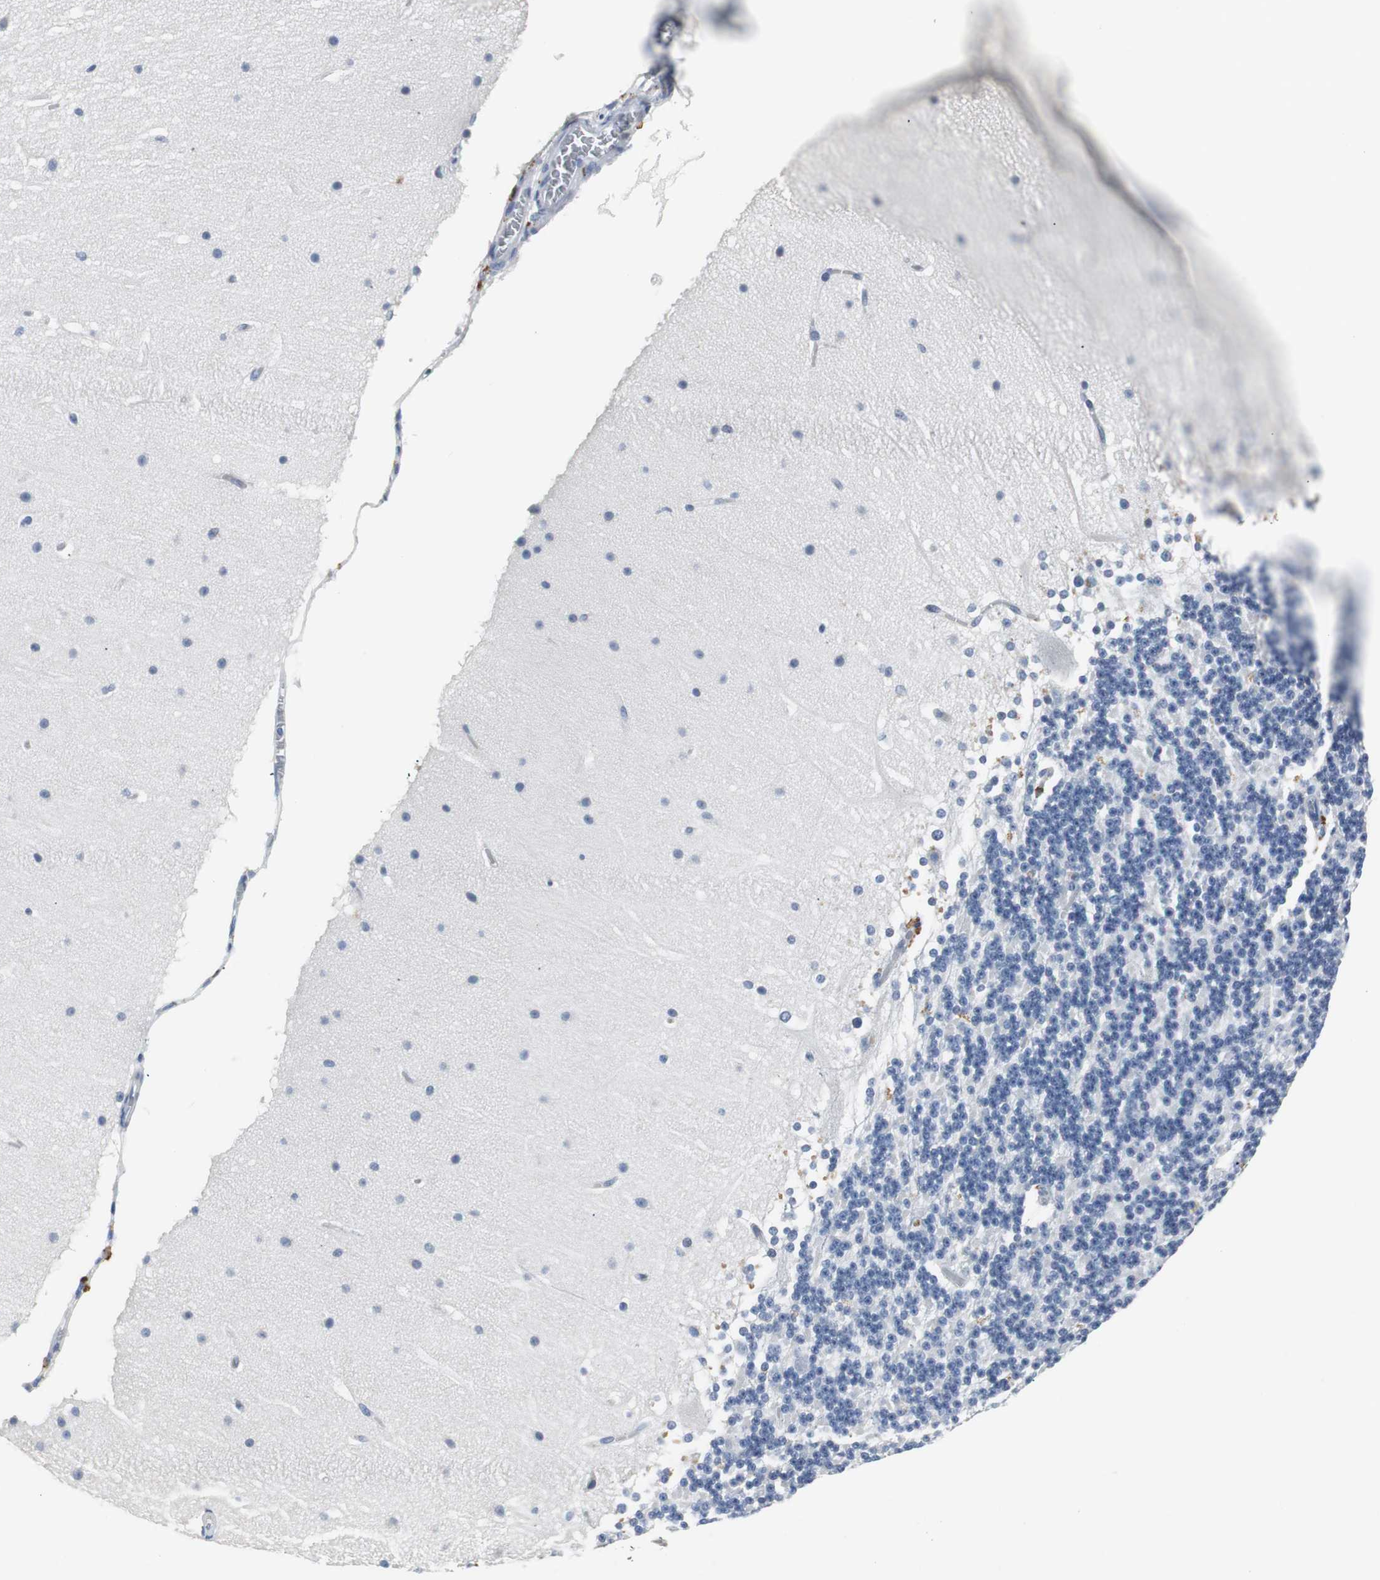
{"staining": {"intensity": "negative", "quantity": "none", "location": "none"}, "tissue": "cerebellum", "cell_type": "Cells in granular layer", "image_type": "normal", "snomed": [{"axis": "morphology", "description": "Normal tissue, NOS"}, {"axis": "topography", "description": "Cerebellum"}], "caption": "Immunohistochemistry (IHC) photomicrograph of unremarkable cerebellum: human cerebellum stained with DAB (3,3'-diaminobenzidine) demonstrates no significant protein staining in cells in granular layer.", "gene": "LRP2", "patient": {"sex": "female", "age": 19}}